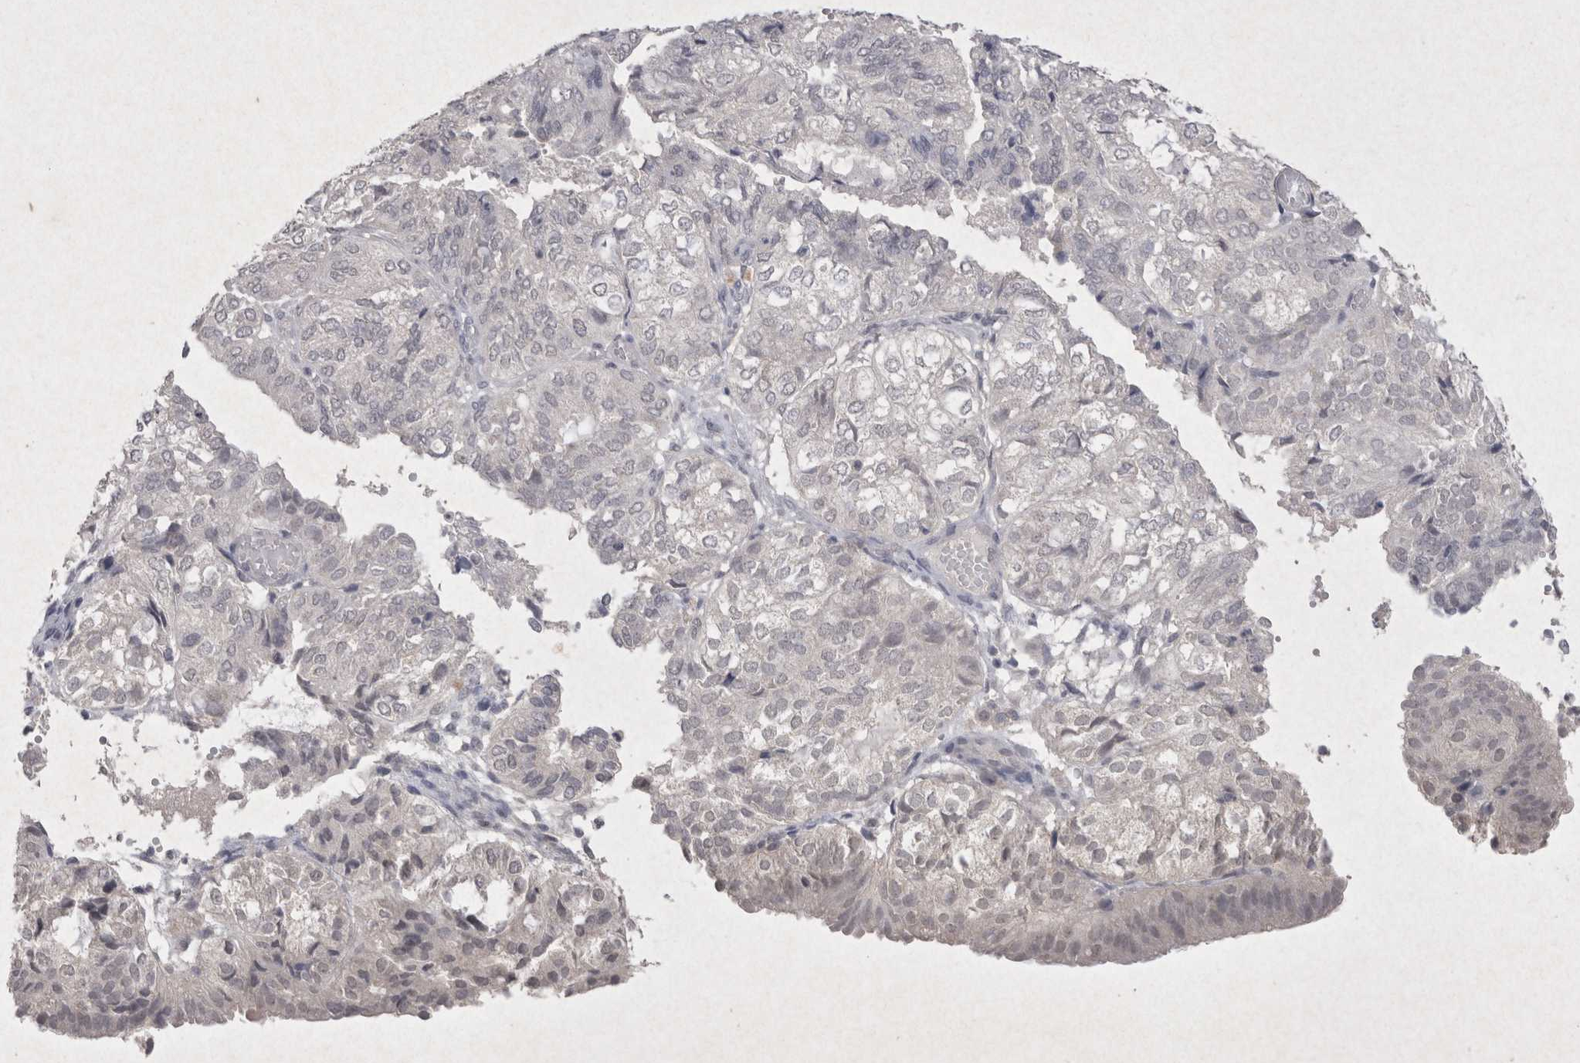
{"staining": {"intensity": "negative", "quantity": "none", "location": "none"}, "tissue": "endometrial cancer", "cell_type": "Tumor cells", "image_type": "cancer", "snomed": [{"axis": "morphology", "description": "Adenocarcinoma, NOS"}, {"axis": "topography", "description": "Uterus"}], "caption": "Photomicrograph shows no protein positivity in tumor cells of endometrial adenocarcinoma tissue.", "gene": "LYVE1", "patient": {"sex": "female", "age": 60}}